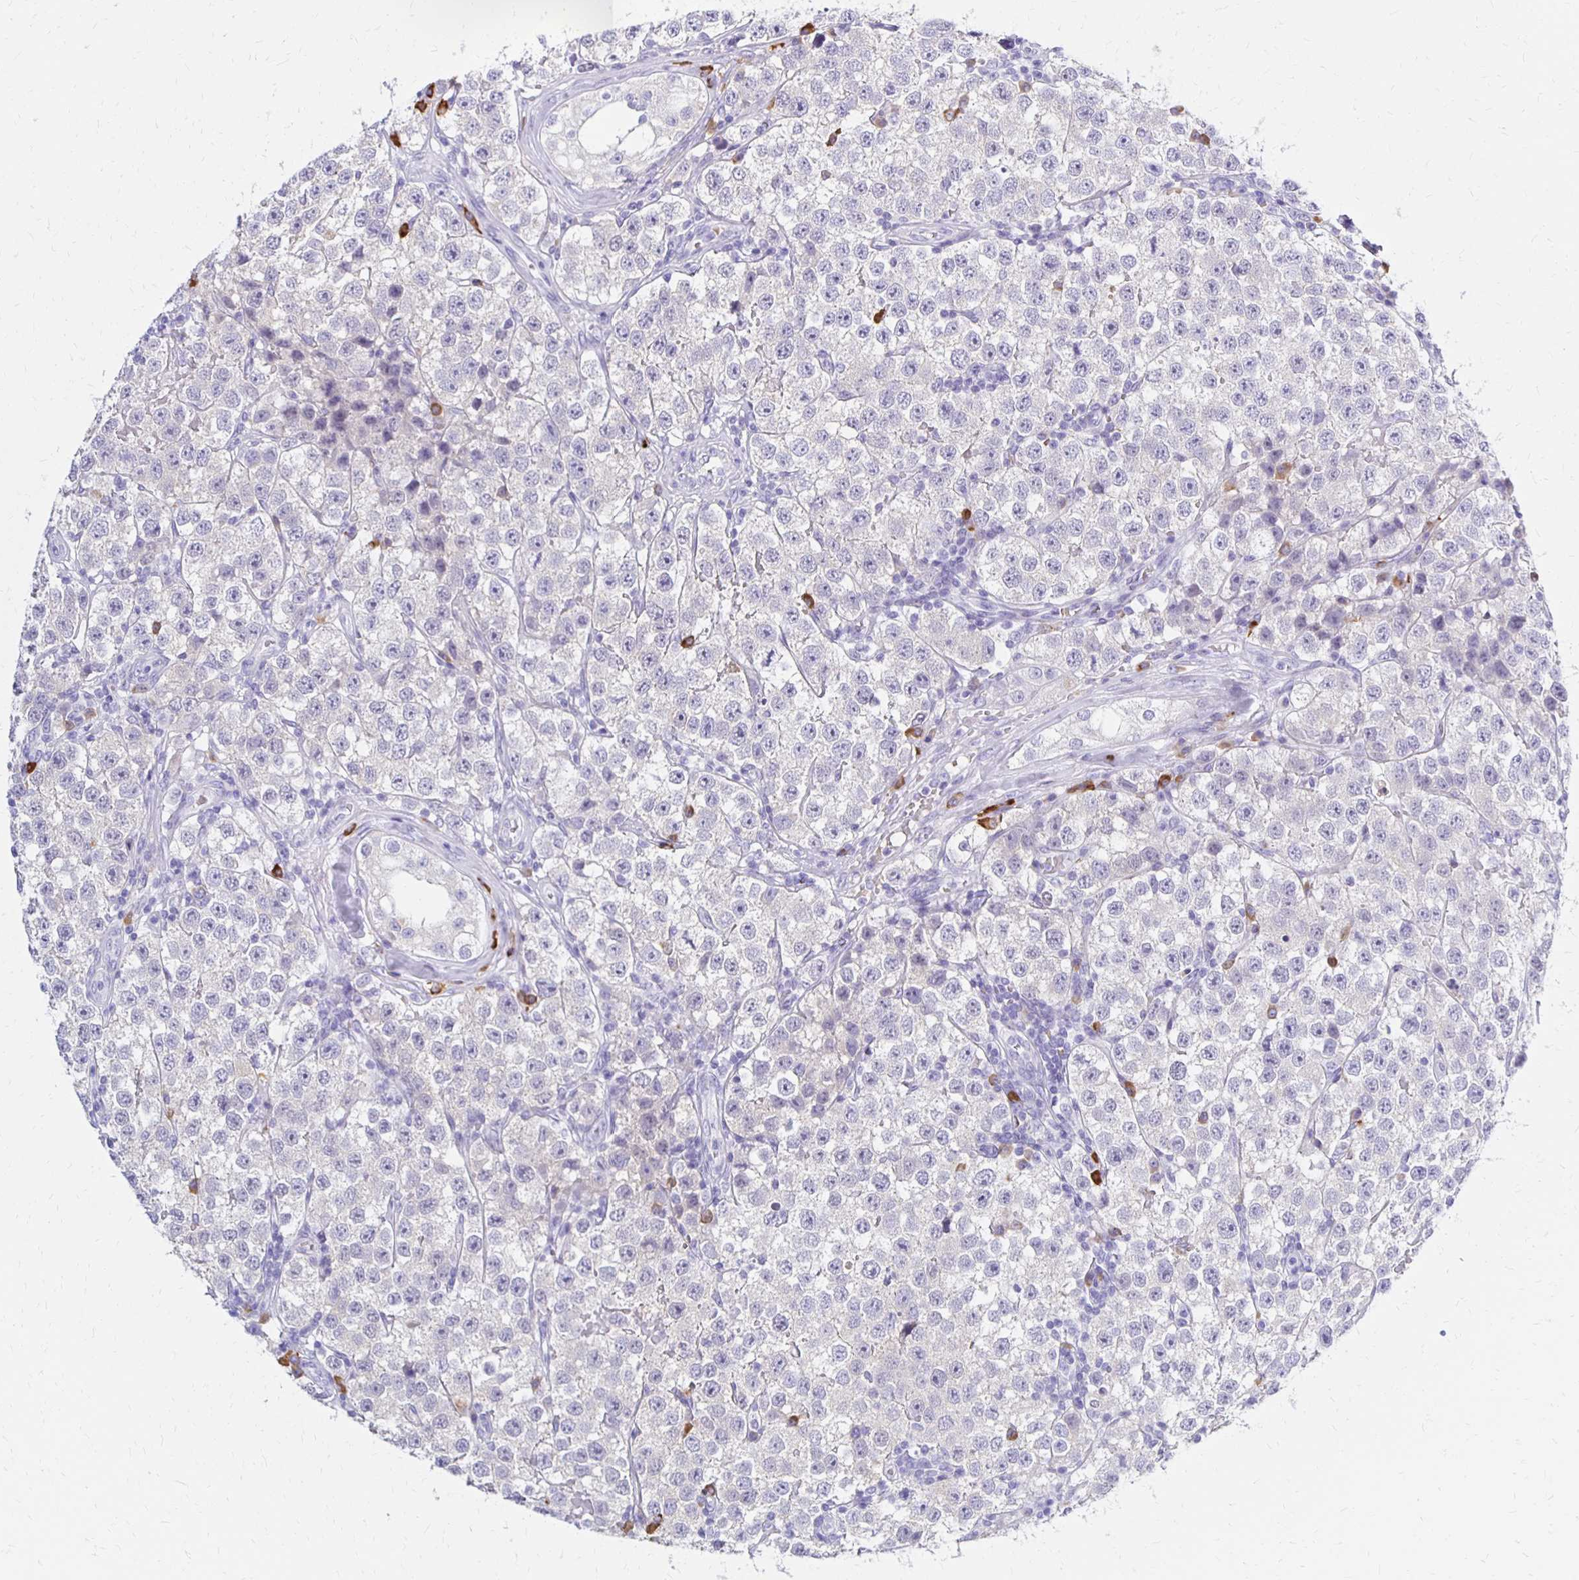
{"staining": {"intensity": "negative", "quantity": "none", "location": "none"}, "tissue": "testis cancer", "cell_type": "Tumor cells", "image_type": "cancer", "snomed": [{"axis": "morphology", "description": "Seminoma, NOS"}, {"axis": "topography", "description": "Testis"}], "caption": "High magnification brightfield microscopy of testis cancer stained with DAB (3,3'-diaminobenzidine) (brown) and counterstained with hematoxylin (blue): tumor cells show no significant positivity.", "gene": "FNTB", "patient": {"sex": "male", "age": 34}}